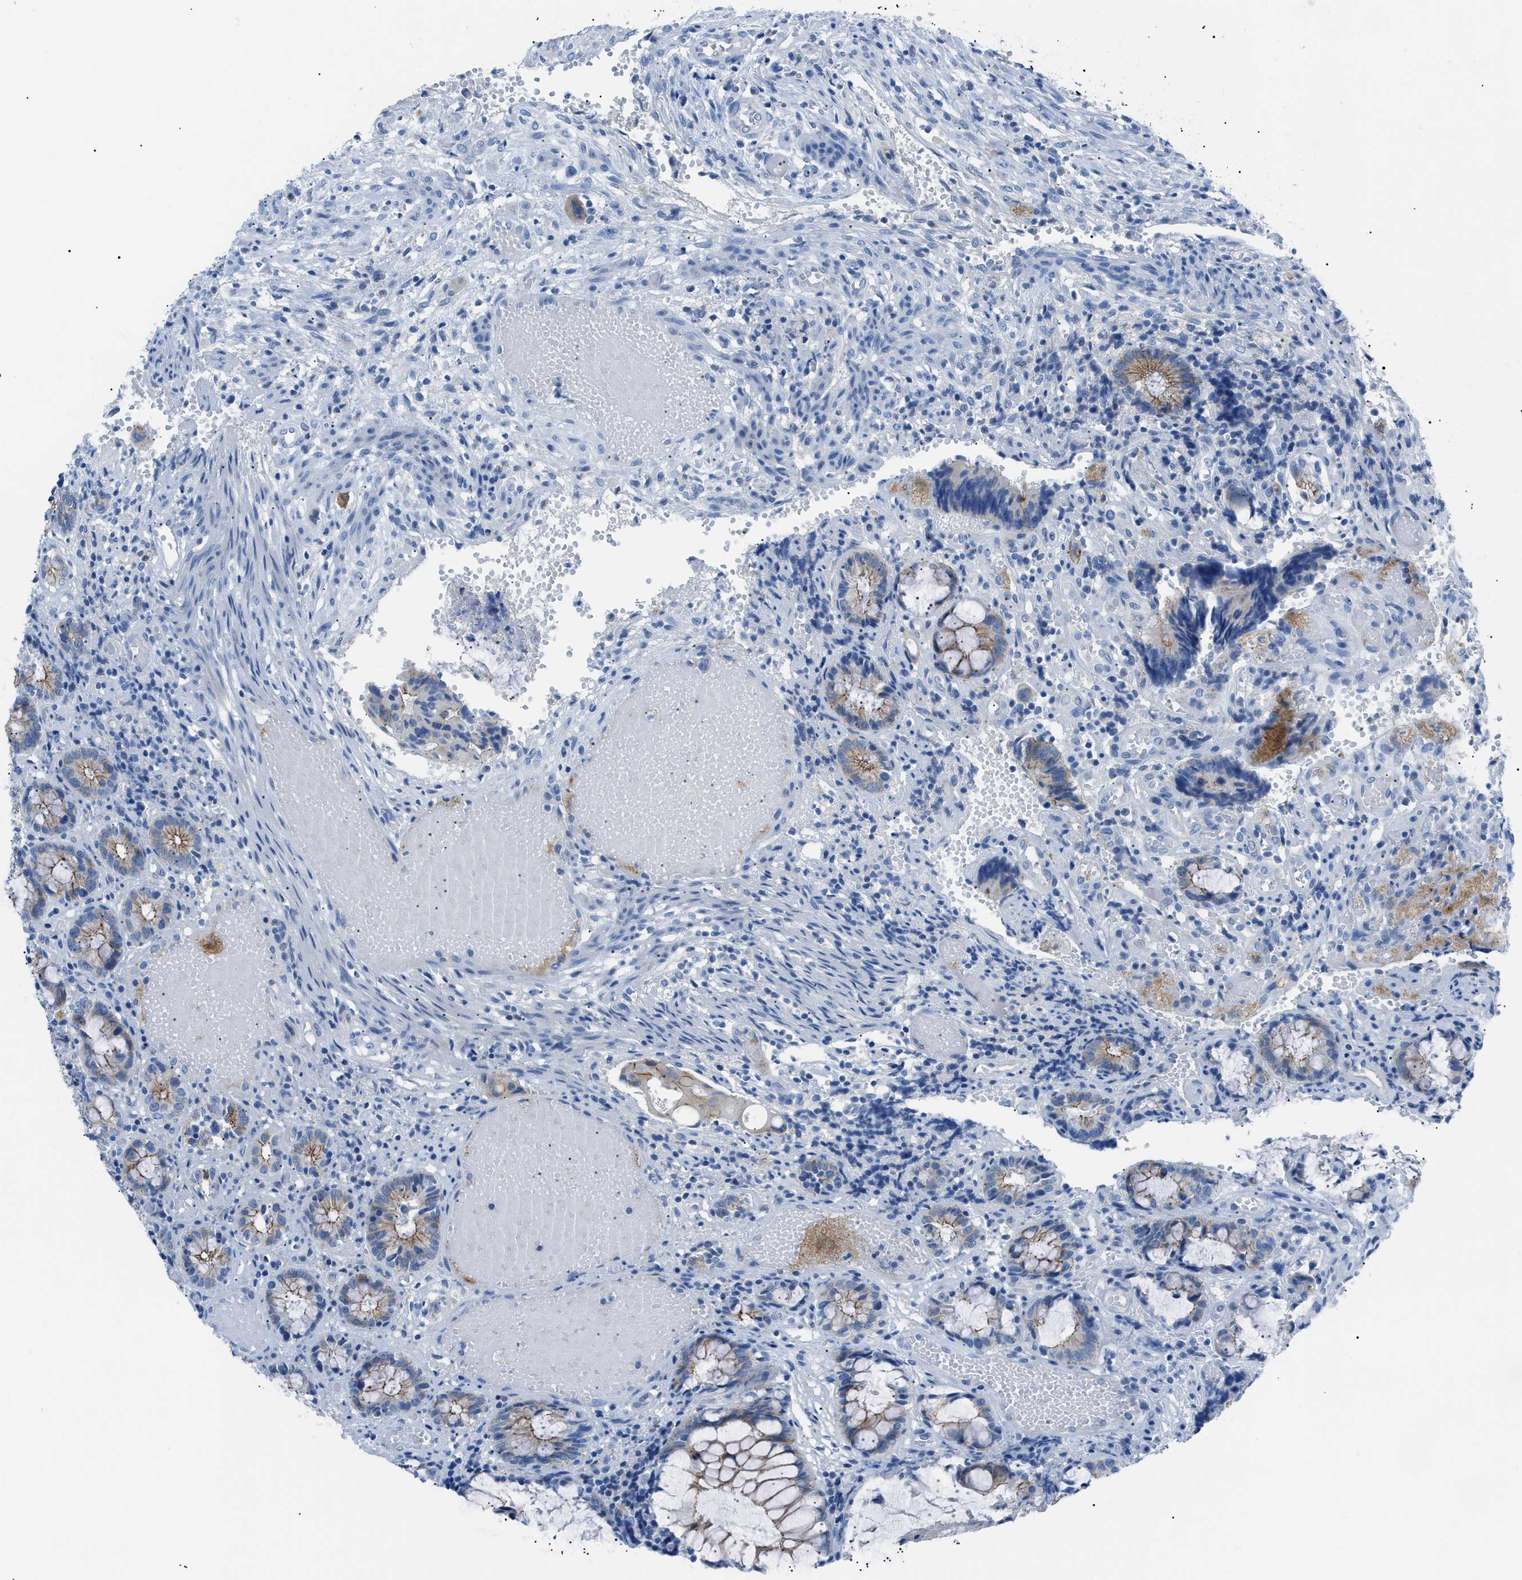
{"staining": {"intensity": "moderate", "quantity": ">75%", "location": "cytoplasmic/membranous"}, "tissue": "colorectal cancer", "cell_type": "Tumor cells", "image_type": "cancer", "snomed": [{"axis": "morphology", "description": "Adenocarcinoma, NOS"}, {"axis": "topography", "description": "Colon"}], "caption": "Immunohistochemical staining of human colorectal cancer (adenocarcinoma) shows moderate cytoplasmic/membranous protein positivity in approximately >75% of tumor cells. Using DAB (3,3'-diaminobenzidine) (brown) and hematoxylin (blue) stains, captured at high magnification using brightfield microscopy.", "gene": "ZDHHC24", "patient": {"sex": "female", "age": 57}}